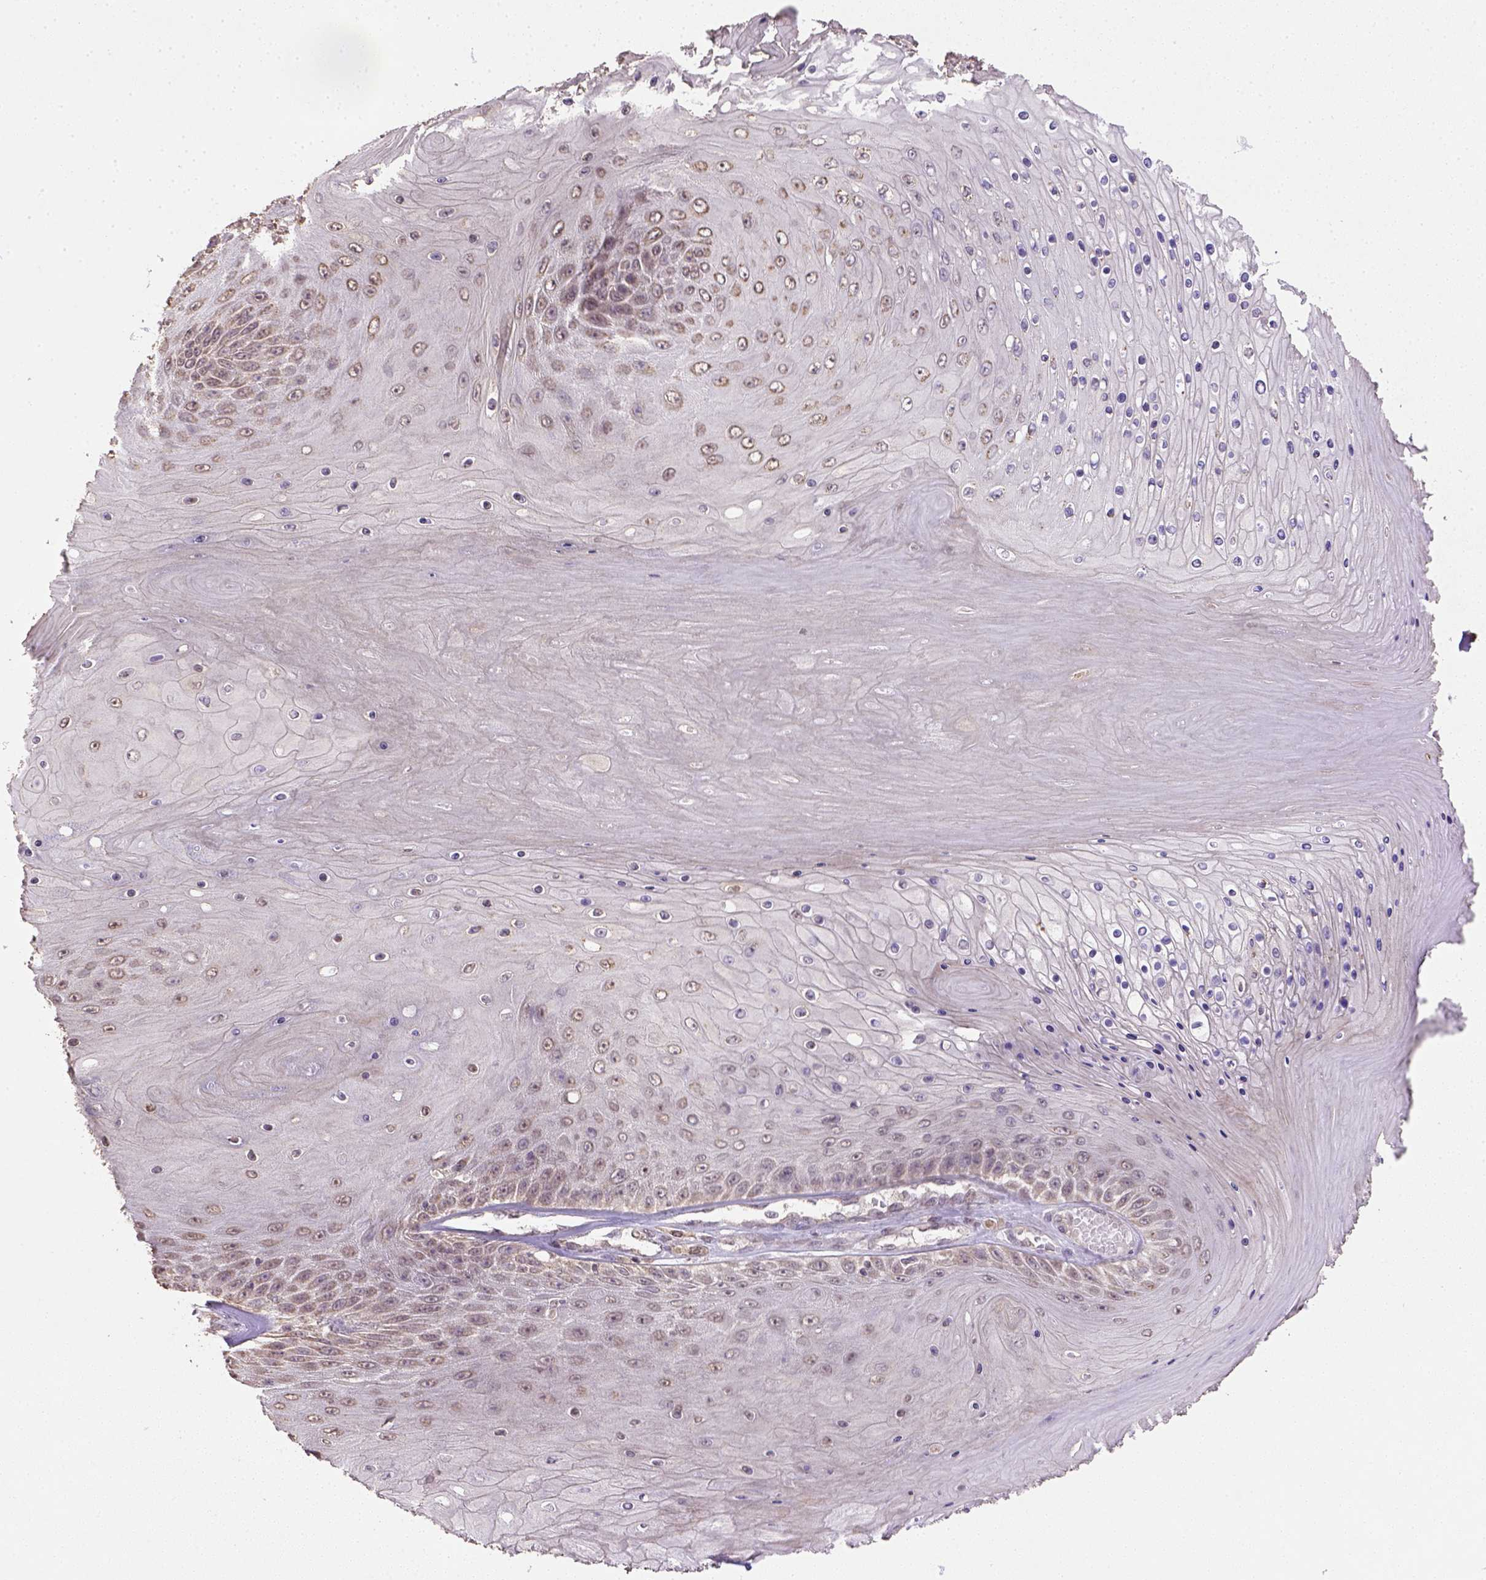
{"staining": {"intensity": "weak", "quantity": "25%-75%", "location": "cytoplasmic/membranous,nuclear"}, "tissue": "skin cancer", "cell_type": "Tumor cells", "image_type": "cancer", "snomed": [{"axis": "morphology", "description": "Squamous cell carcinoma, NOS"}, {"axis": "topography", "description": "Skin"}], "caption": "This photomicrograph demonstrates skin squamous cell carcinoma stained with IHC to label a protein in brown. The cytoplasmic/membranous and nuclear of tumor cells show weak positivity for the protein. Nuclei are counter-stained blue.", "gene": "NUDT10", "patient": {"sex": "male", "age": 62}}